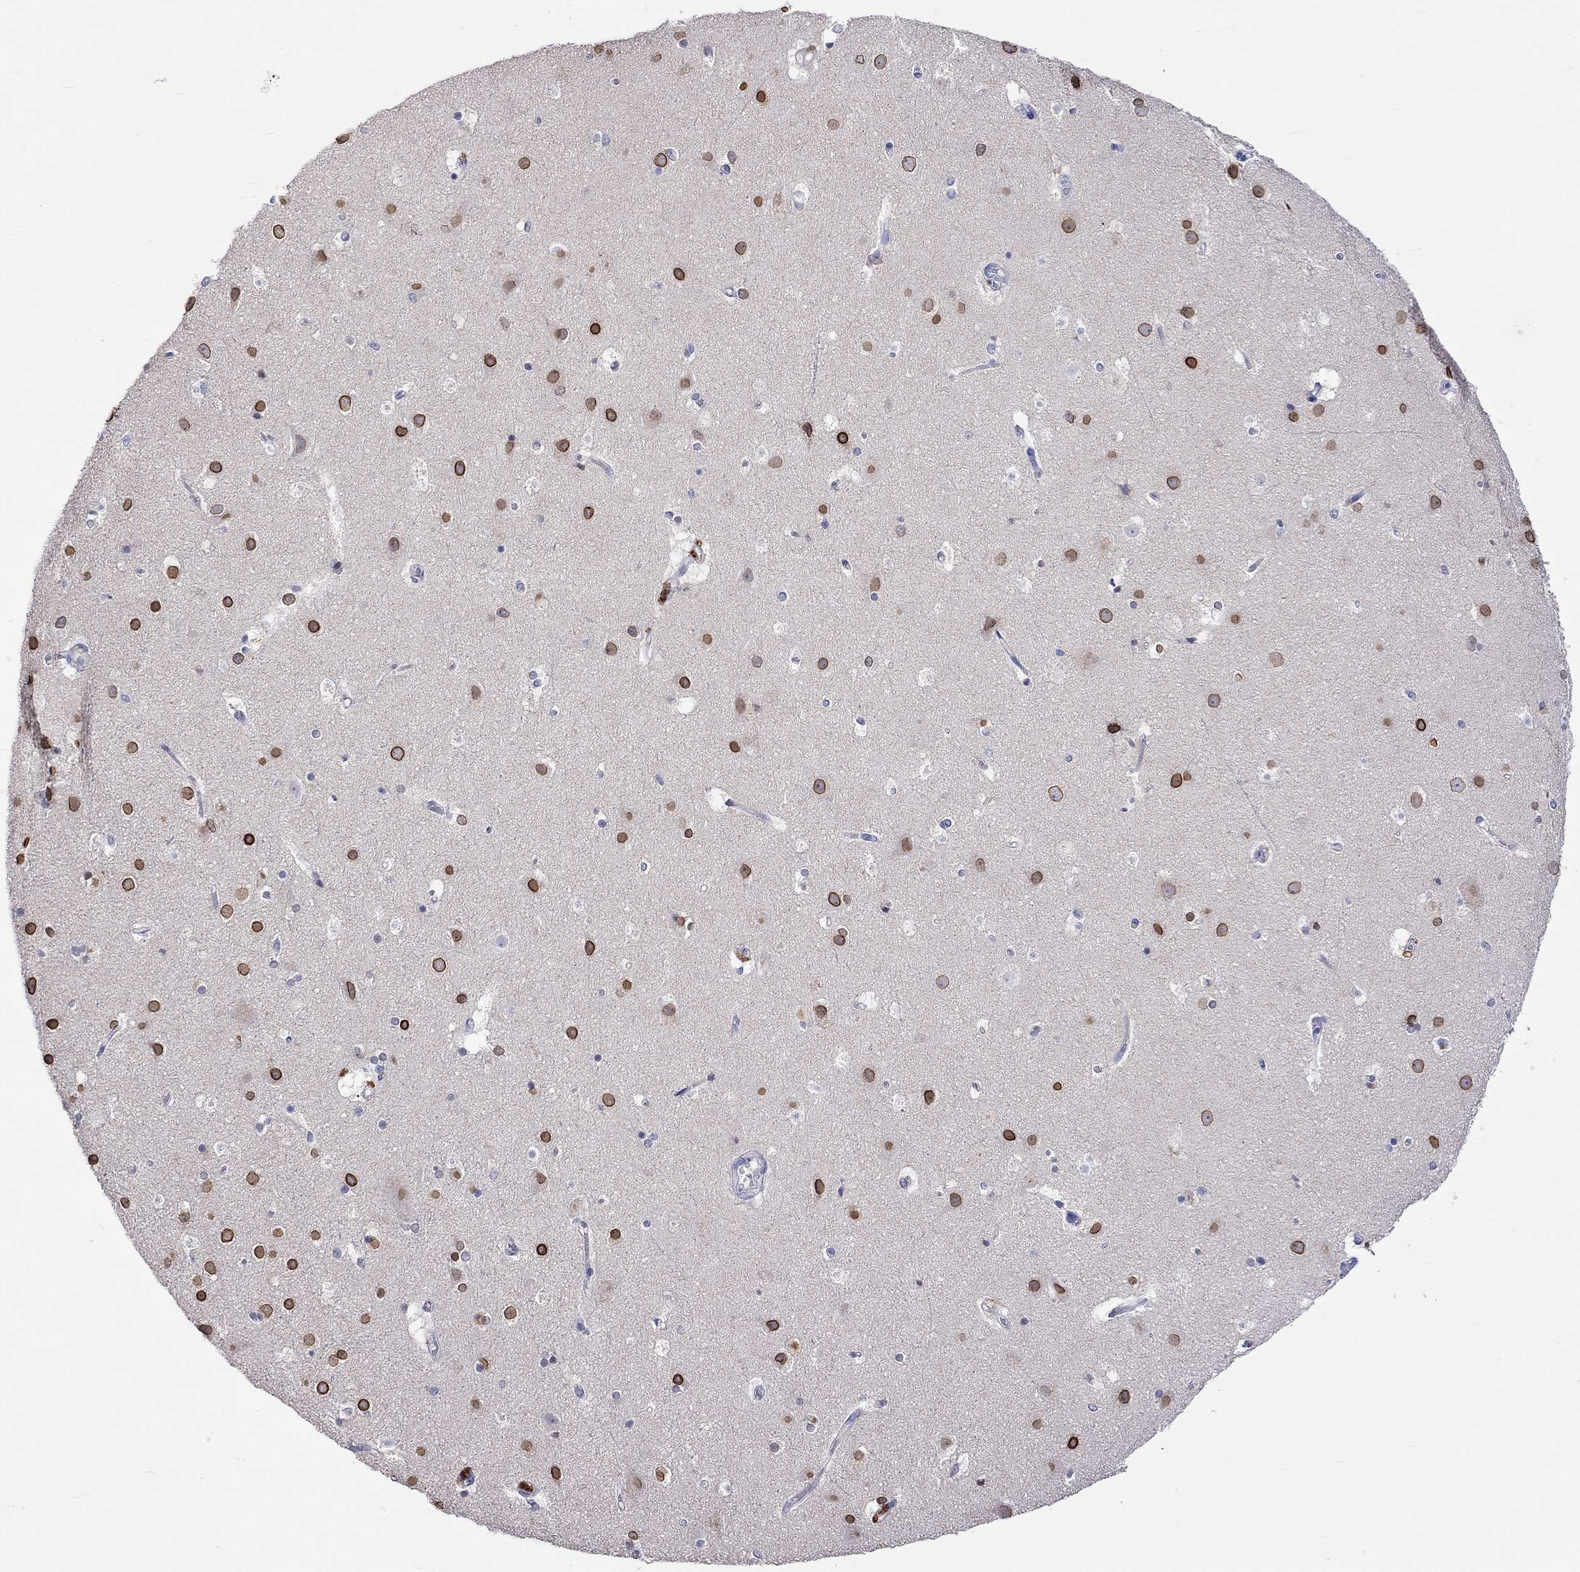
{"staining": {"intensity": "negative", "quantity": "none", "location": "none"}, "tissue": "cerebral cortex", "cell_type": "Endothelial cells", "image_type": "normal", "snomed": [{"axis": "morphology", "description": "Normal tissue, NOS"}, {"axis": "topography", "description": "Cerebral cortex"}], "caption": "A histopathology image of cerebral cortex stained for a protein reveals no brown staining in endothelial cells. (DAB (3,3'-diaminobenzidine) immunohistochemistry with hematoxylin counter stain).", "gene": "LRFN4", "patient": {"sex": "female", "age": 52}}